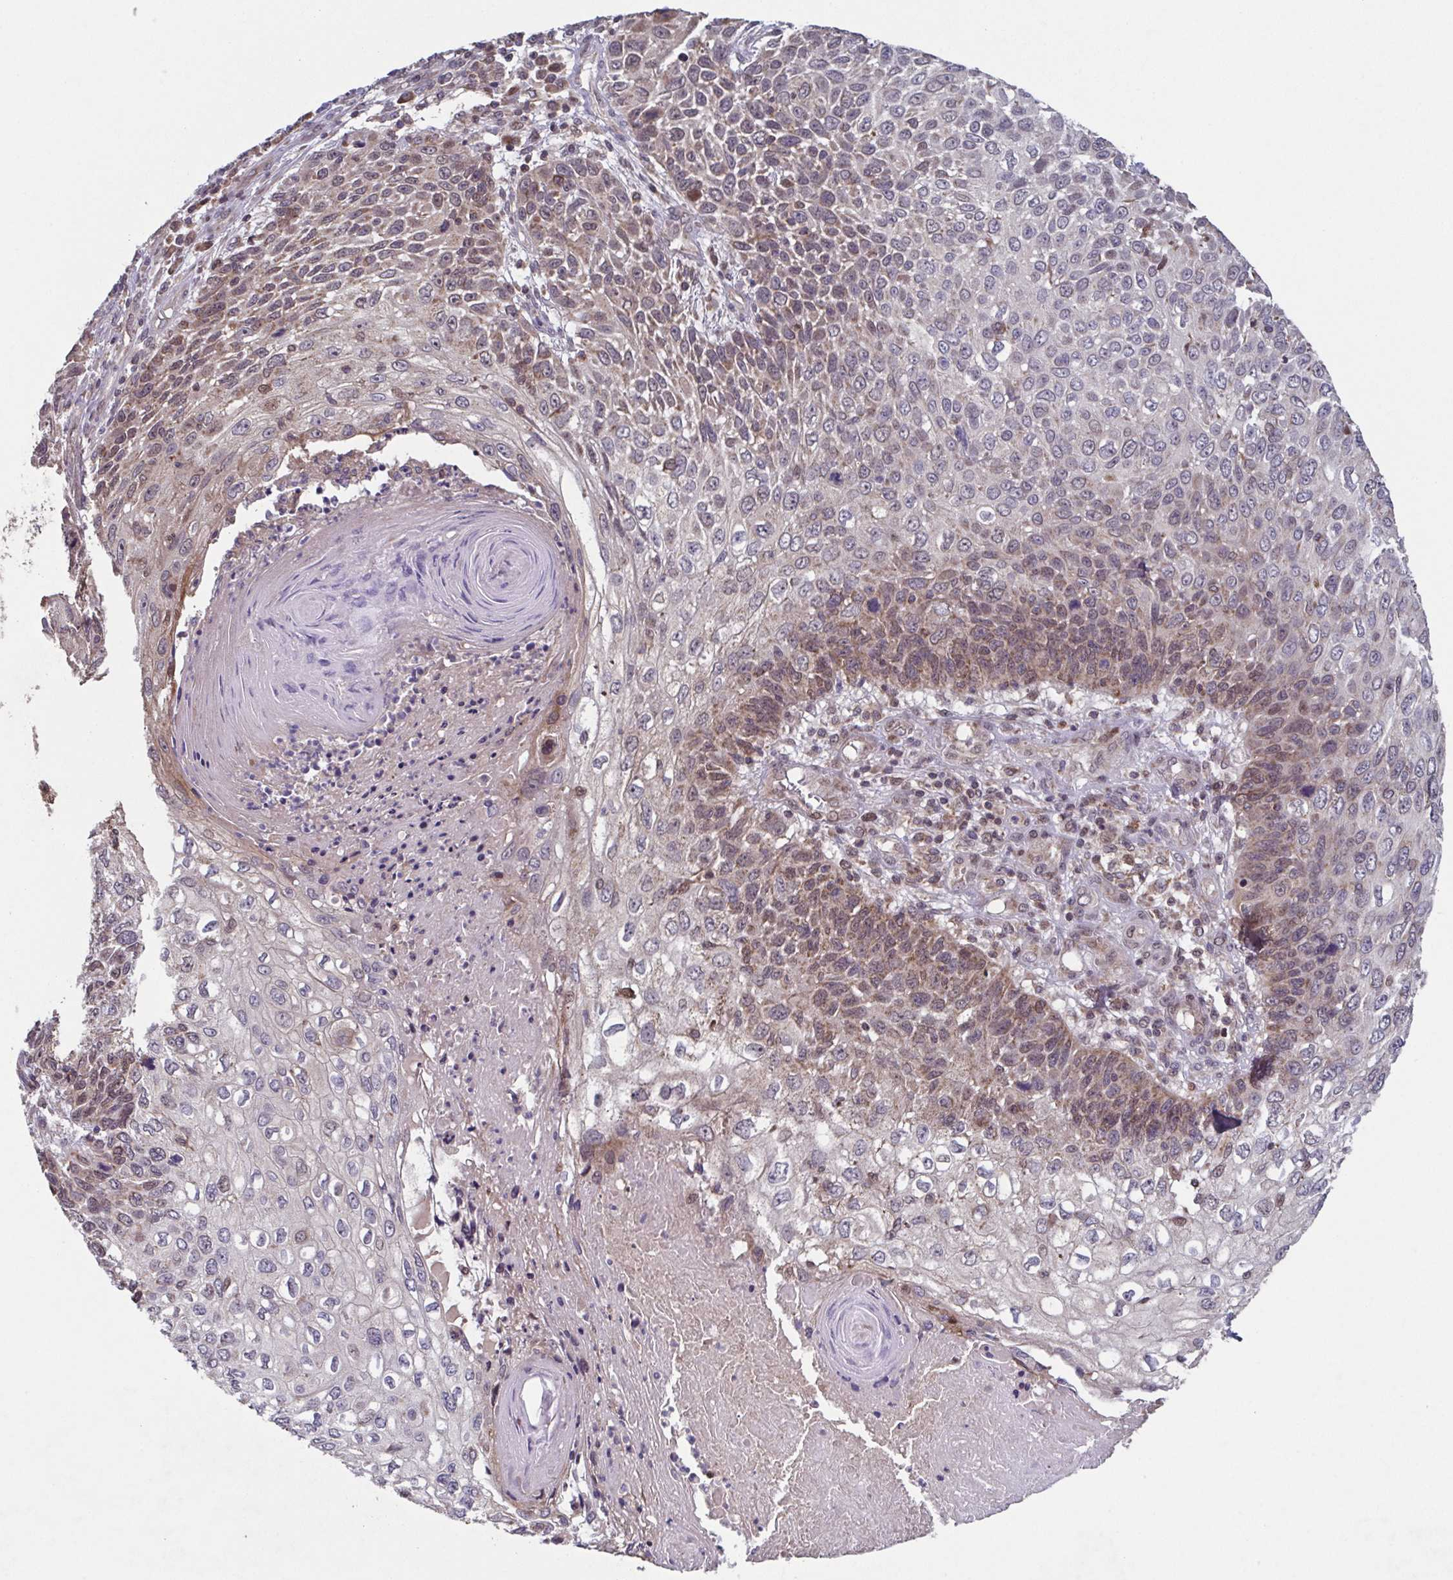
{"staining": {"intensity": "moderate", "quantity": "25%-75%", "location": "nuclear"}, "tissue": "skin cancer", "cell_type": "Tumor cells", "image_type": "cancer", "snomed": [{"axis": "morphology", "description": "Squamous cell carcinoma, NOS"}, {"axis": "topography", "description": "Skin"}], "caption": "Immunohistochemistry photomicrograph of neoplastic tissue: skin cancer (squamous cell carcinoma) stained using IHC reveals medium levels of moderate protein expression localized specifically in the nuclear of tumor cells, appearing as a nuclear brown color.", "gene": "TTC19", "patient": {"sex": "male", "age": 92}}